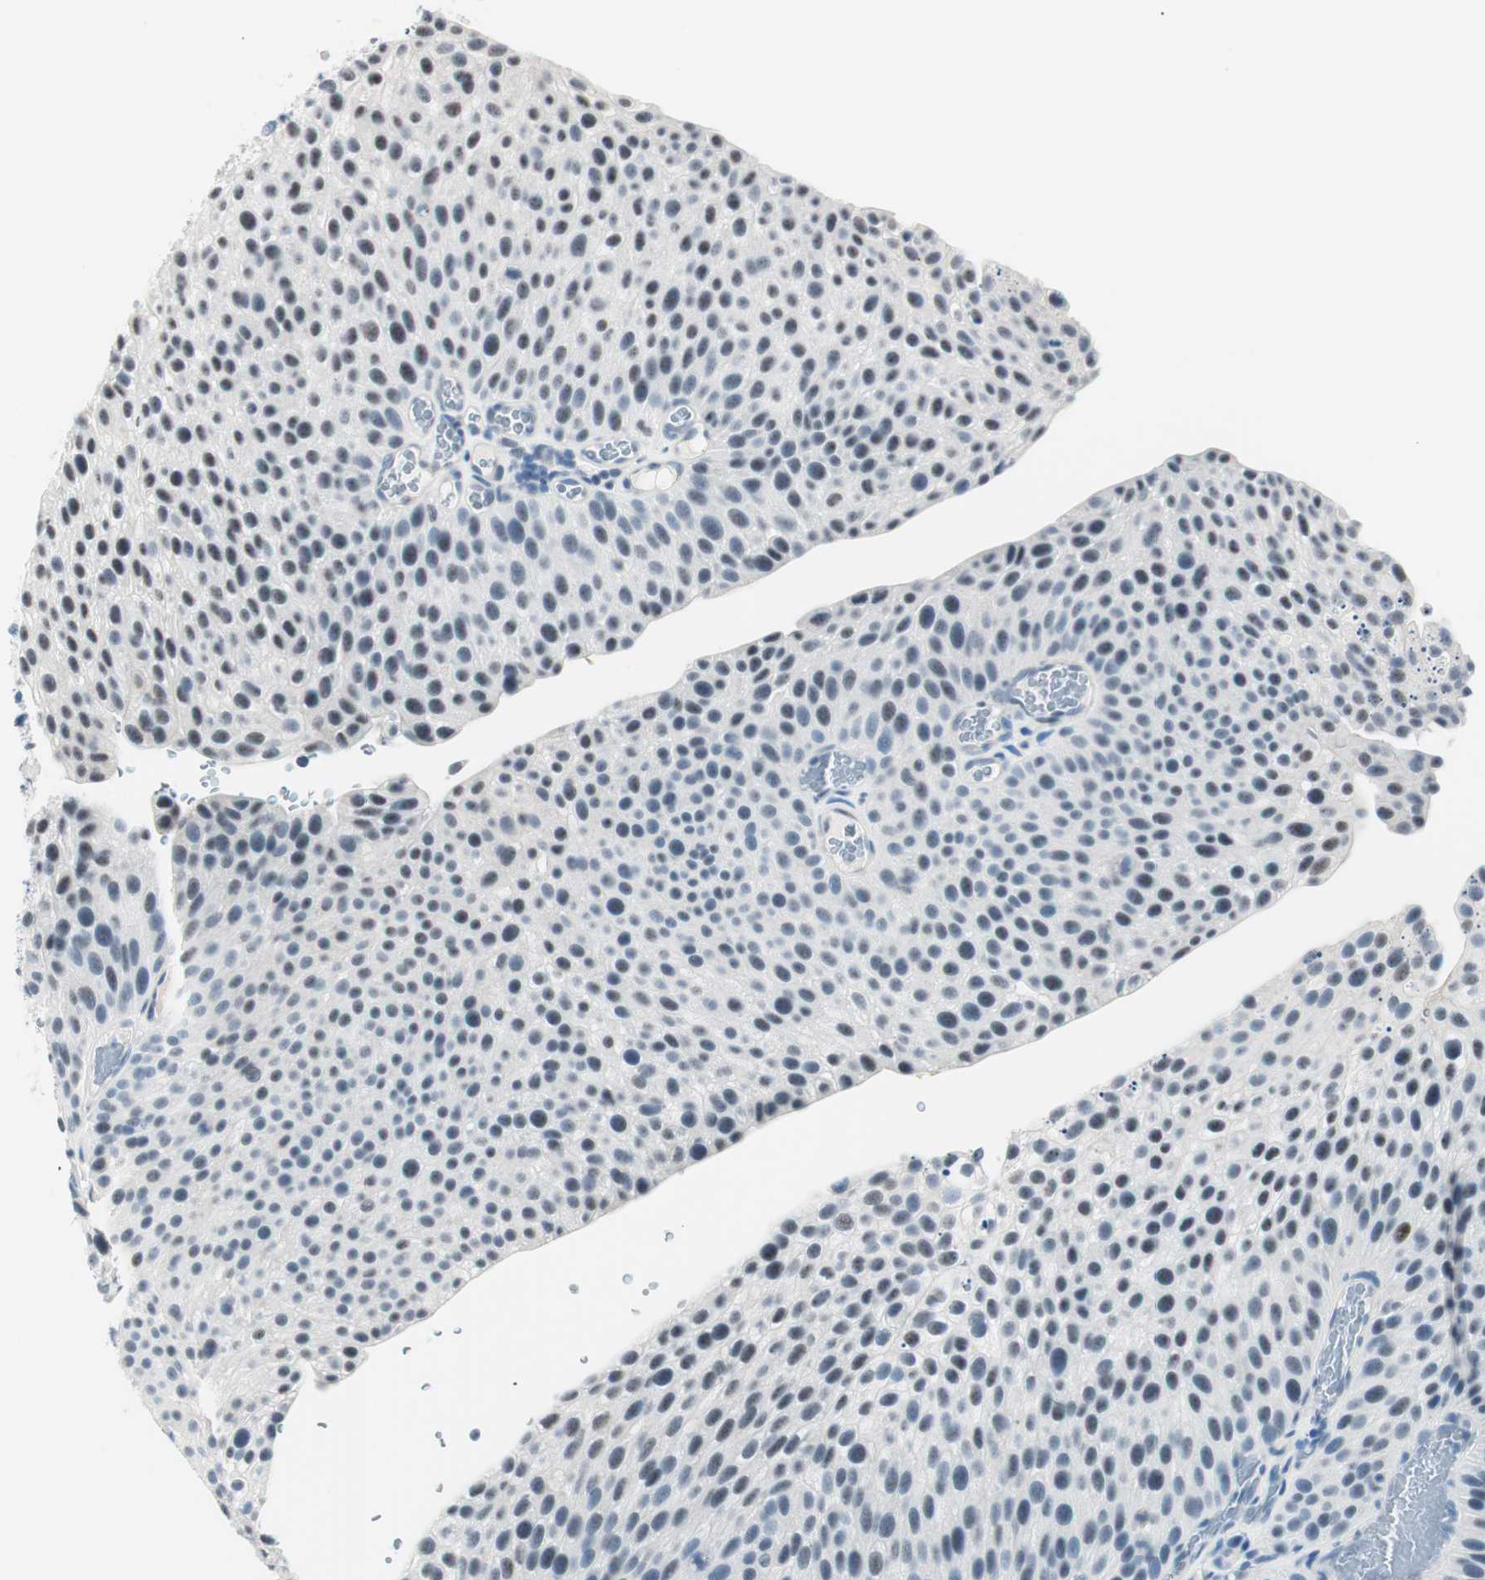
{"staining": {"intensity": "negative", "quantity": "none", "location": "none"}, "tissue": "urothelial cancer", "cell_type": "Tumor cells", "image_type": "cancer", "snomed": [{"axis": "morphology", "description": "Urothelial carcinoma, Low grade"}, {"axis": "topography", "description": "Smooth muscle"}, {"axis": "topography", "description": "Urinary bladder"}], "caption": "Immunohistochemical staining of low-grade urothelial carcinoma reveals no significant staining in tumor cells.", "gene": "HOXB13", "patient": {"sex": "male", "age": 60}}